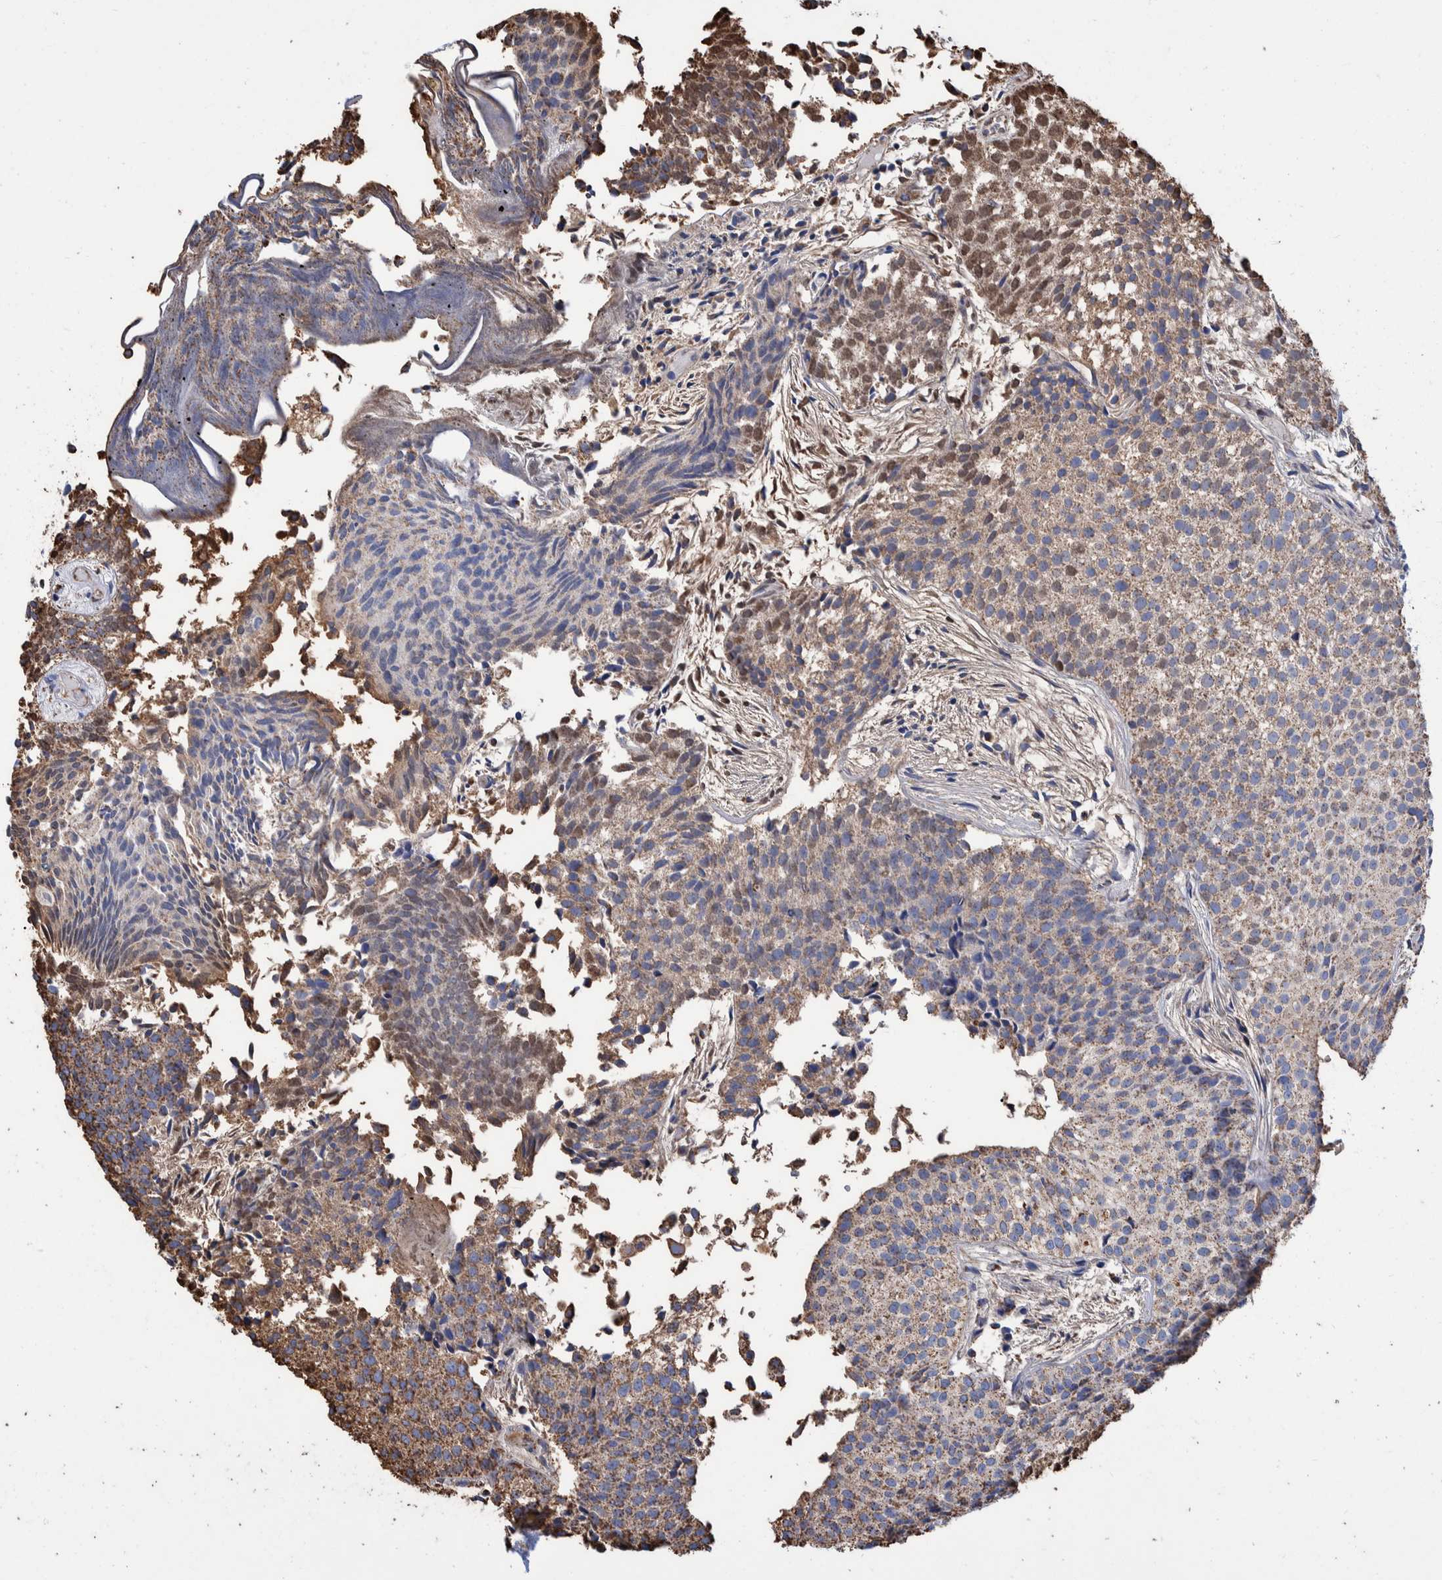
{"staining": {"intensity": "moderate", "quantity": "25%-75%", "location": "cytoplasmic/membranous"}, "tissue": "urothelial cancer", "cell_type": "Tumor cells", "image_type": "cancer", "snomed": [{"axis": "morphology", "description": "Urothelial carcinoma, Low grade"}, {"axis": "topography", "description": "Urinary bladder"}], "caption": "Urothelial cancer was stained to show a protein in brown. There is medium levels of moderate cytoplasmic/membranous positivity in about 25%-75% of tumor cells. The staining was performed using DAB (3,3'-diaminobenzidine) to visualize the protein expression in brown, while the nuclei were stained in blue with hematoxylin (Magnification: 20x).", "gene": "VPS26C", "patient": {"sex": "male", "age": 86}}